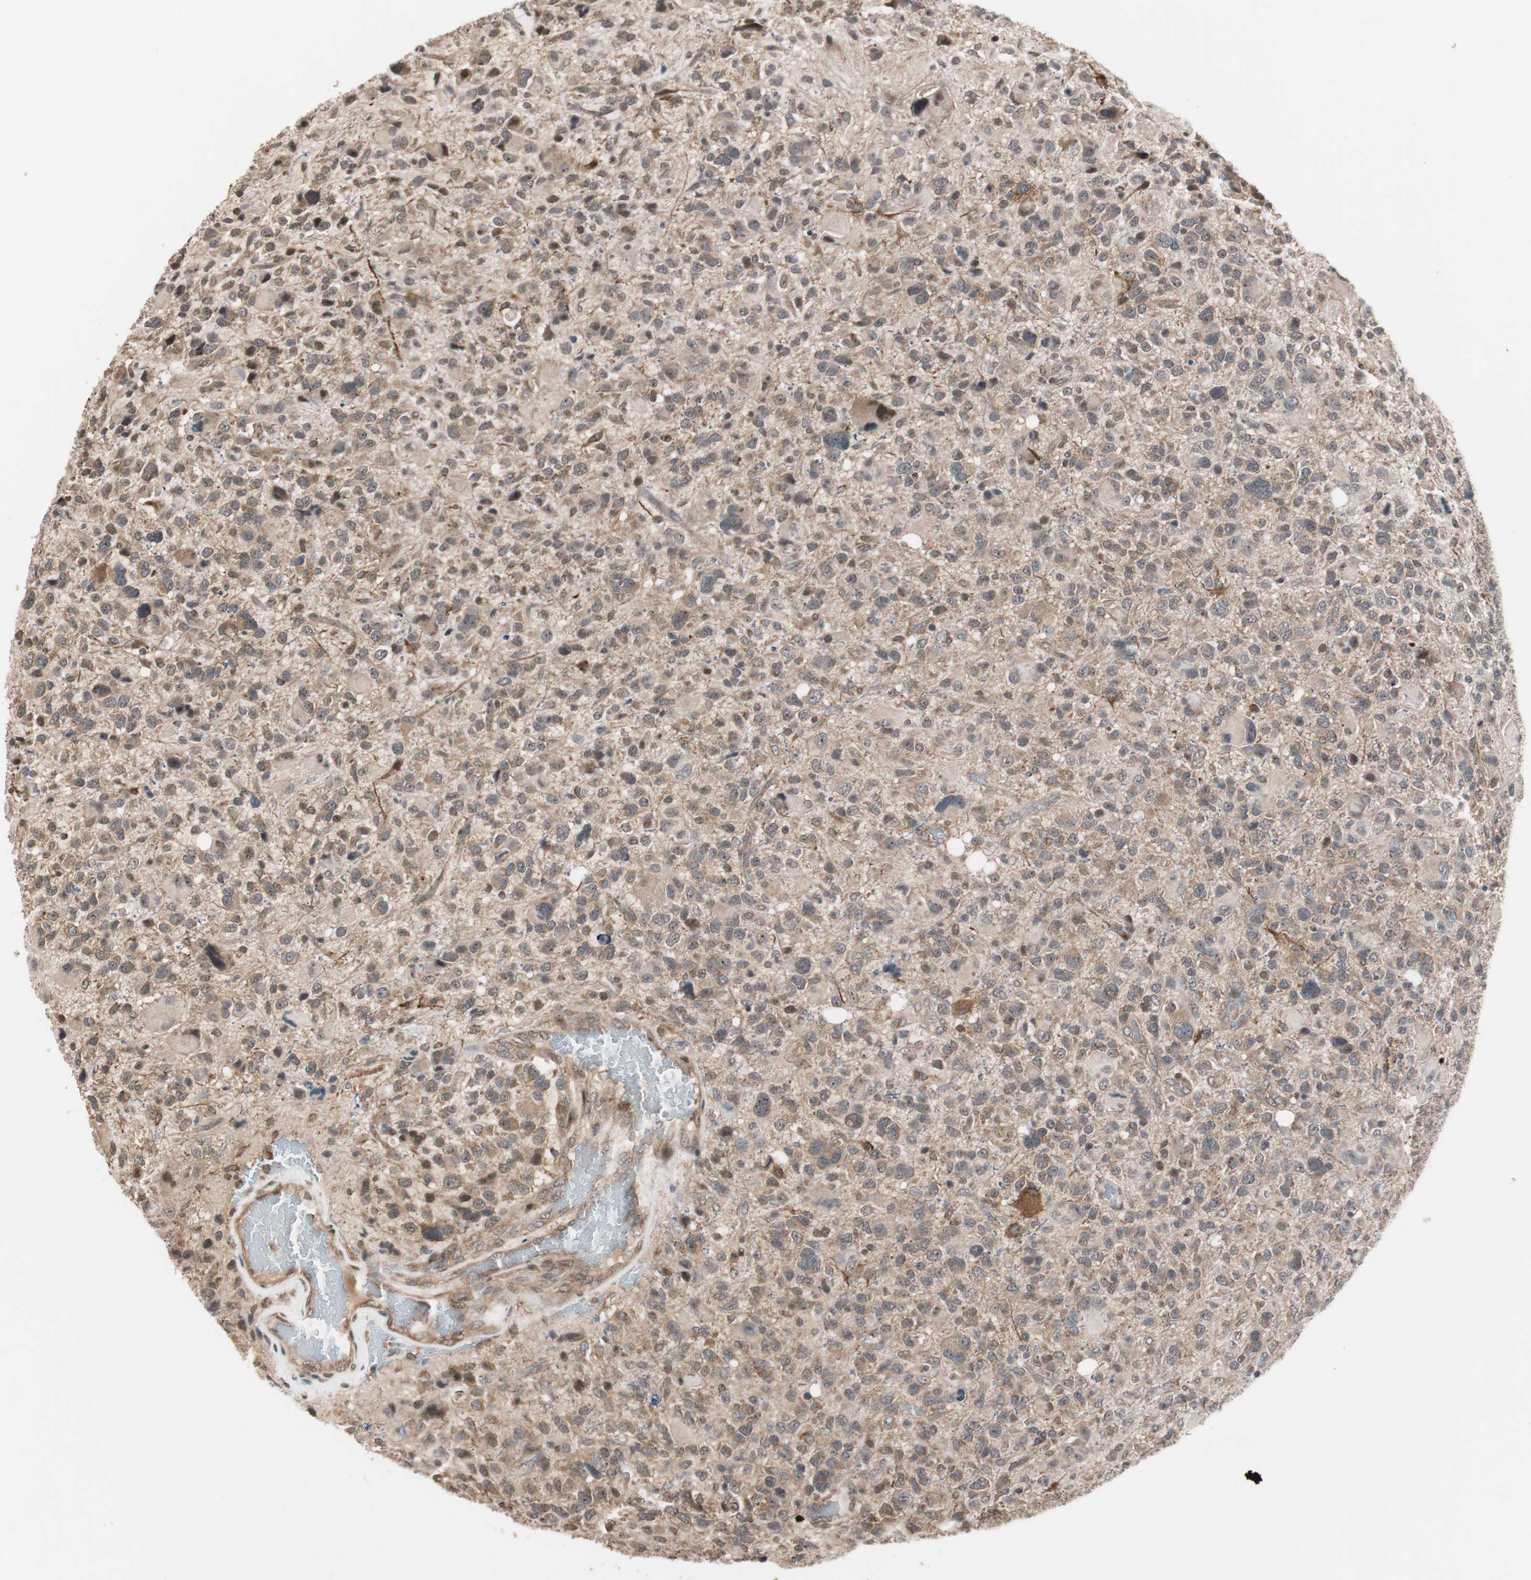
{"staining": {"intensity": "moderate", "quantity": ">75%", "location": "cytoplasmic/membranous"}, "tissue": "glioma", "cell_type": "Tumor cells", "image_type": "cancer", "snomed": [{"axis": "morphology", "description": "Glioma, malignant, High grade"}, {"axis": "topography", "description": "Brain"}], "caption": "Approximately >75% of tumor cells in glioma display moderate cytoplasmic/membranous protein staining as visualized by brown immunohistochemical staining.", "gene": "FBXO5", "patient": {"sex": "male", "age": 48}}